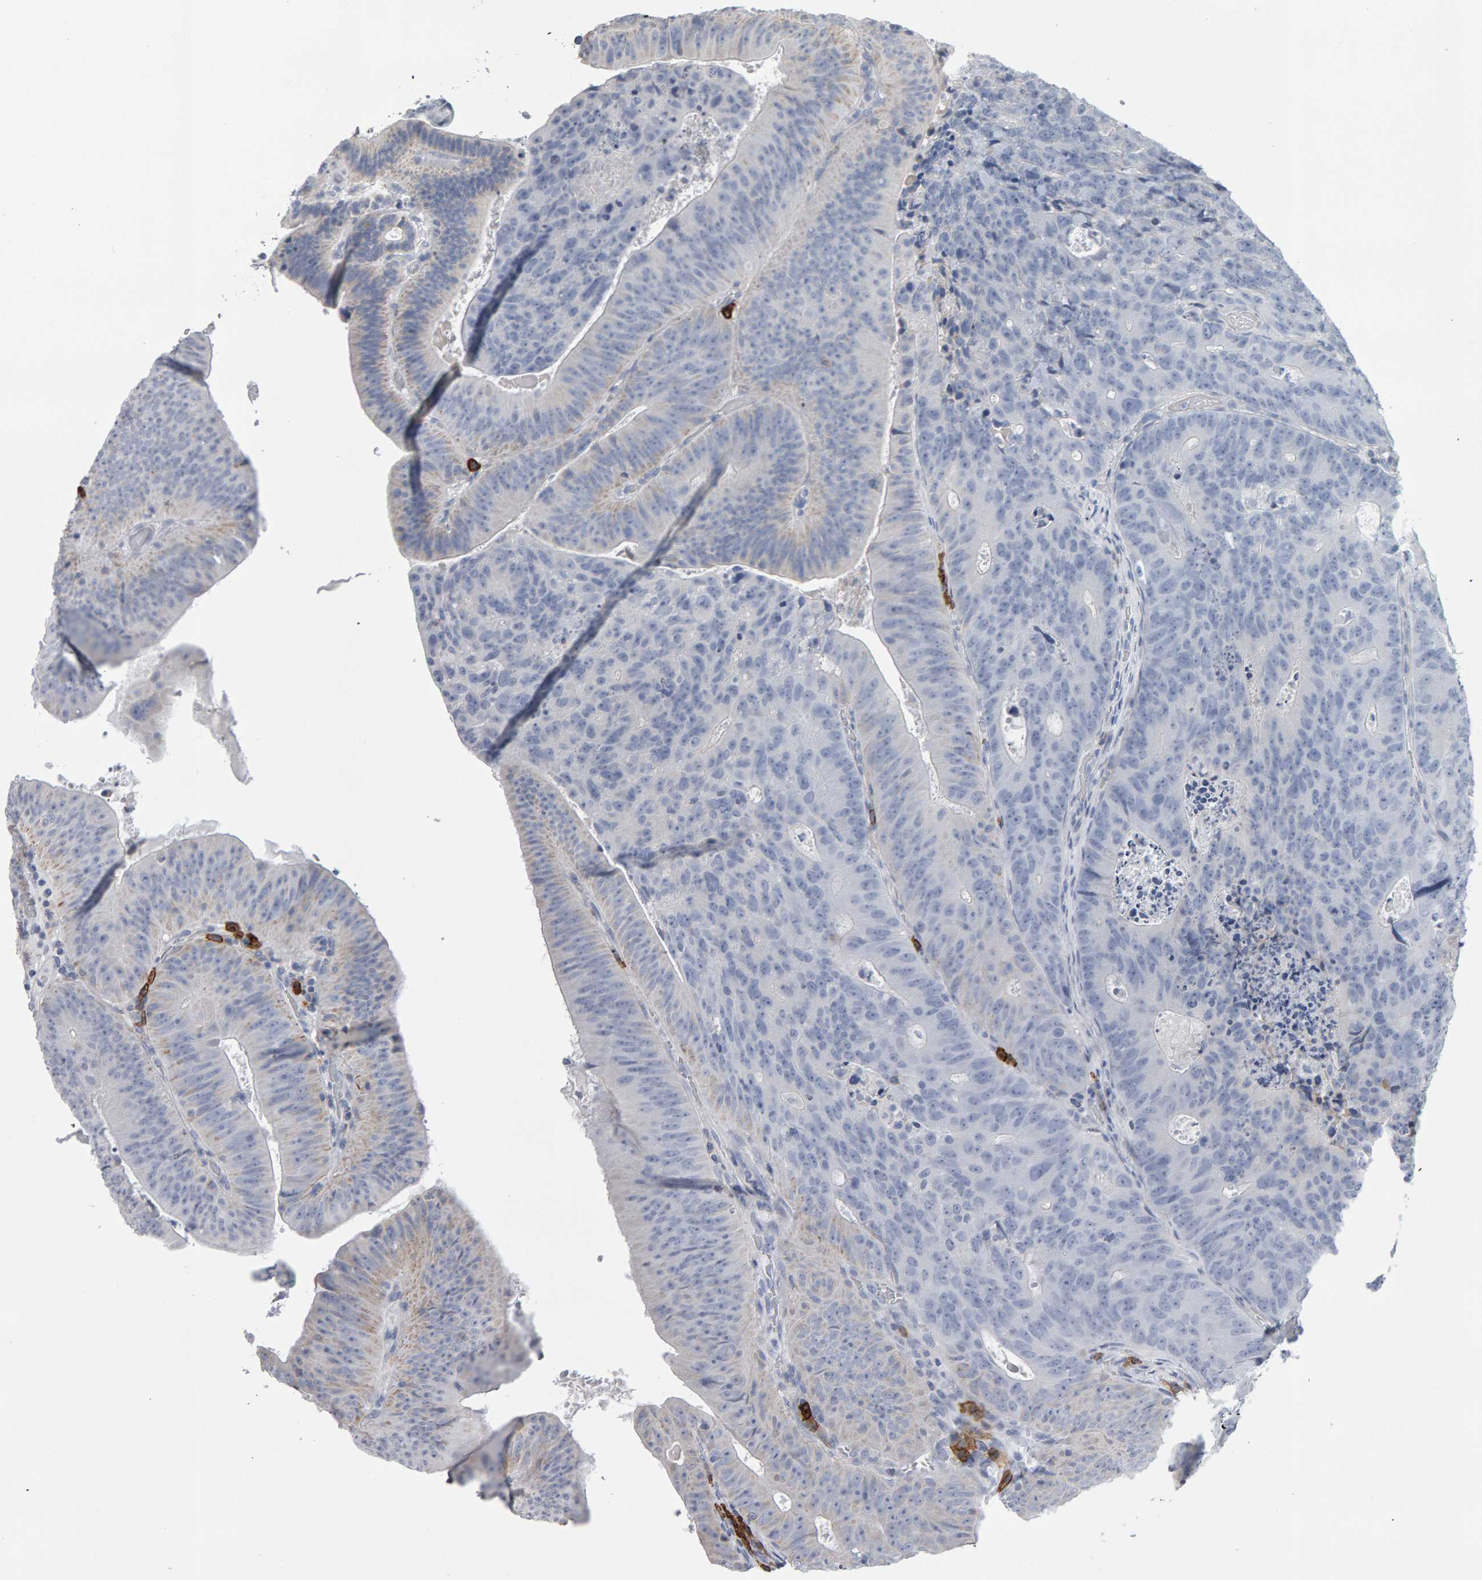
{"staining": {"intensity": "negative", "quantity": "none", "location": "none"}, "tissue": "colorectal cancer", "cell_type": "Tumor cells", "image_type": "cancer", "snomed": [{"axis": "morphology", "description": "Adenocarcinoma, NOS"}, {"axis": "topography", "description": "Colon"}], "caption": "DAB (3,3'-diaminobenzidine) immunohistochemical staining of colorectal cancer exhibits no significant staining in tumor cells.", "gene": "CD38", "patient": {"sex": "male", "age": 87}}